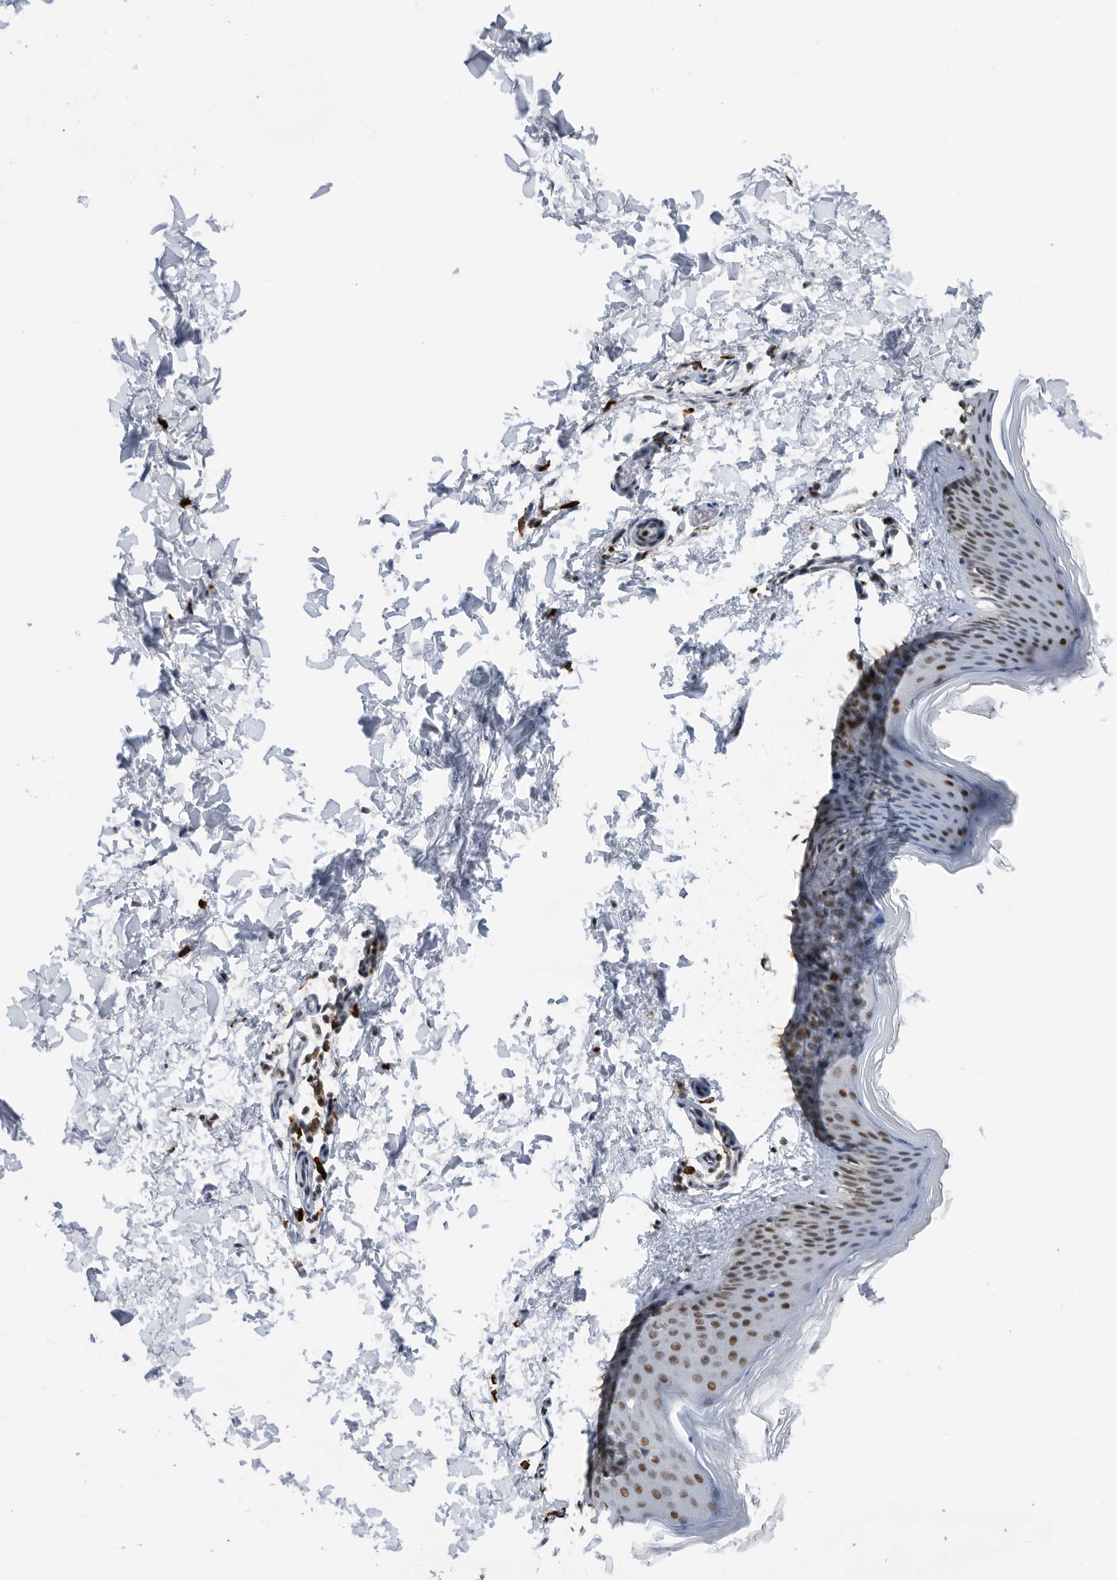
{"staining": {"intensity": "weak", "quantity": ">75%", "location": "nuclear"}, "tissue": "skin", "cell_type": "Fibroblasts", "image_type": "normal", "snomed": [{"axis": "morphology", "description": "Normal tissue, NOS"}, {"axis": "topography", "description": "Skin"}], "caption": "Protein analysis of benign skin reveals weak nuclear staining in about >75% of fibroblasts. Using DAB (3,3'-diaminobenzidine) (brown) and hematoxylin (blue) stains, captured at high magnification using brightfield microscopy.", "gene": "ZNF260", "patient": {"sex": "female", "age": 27}}